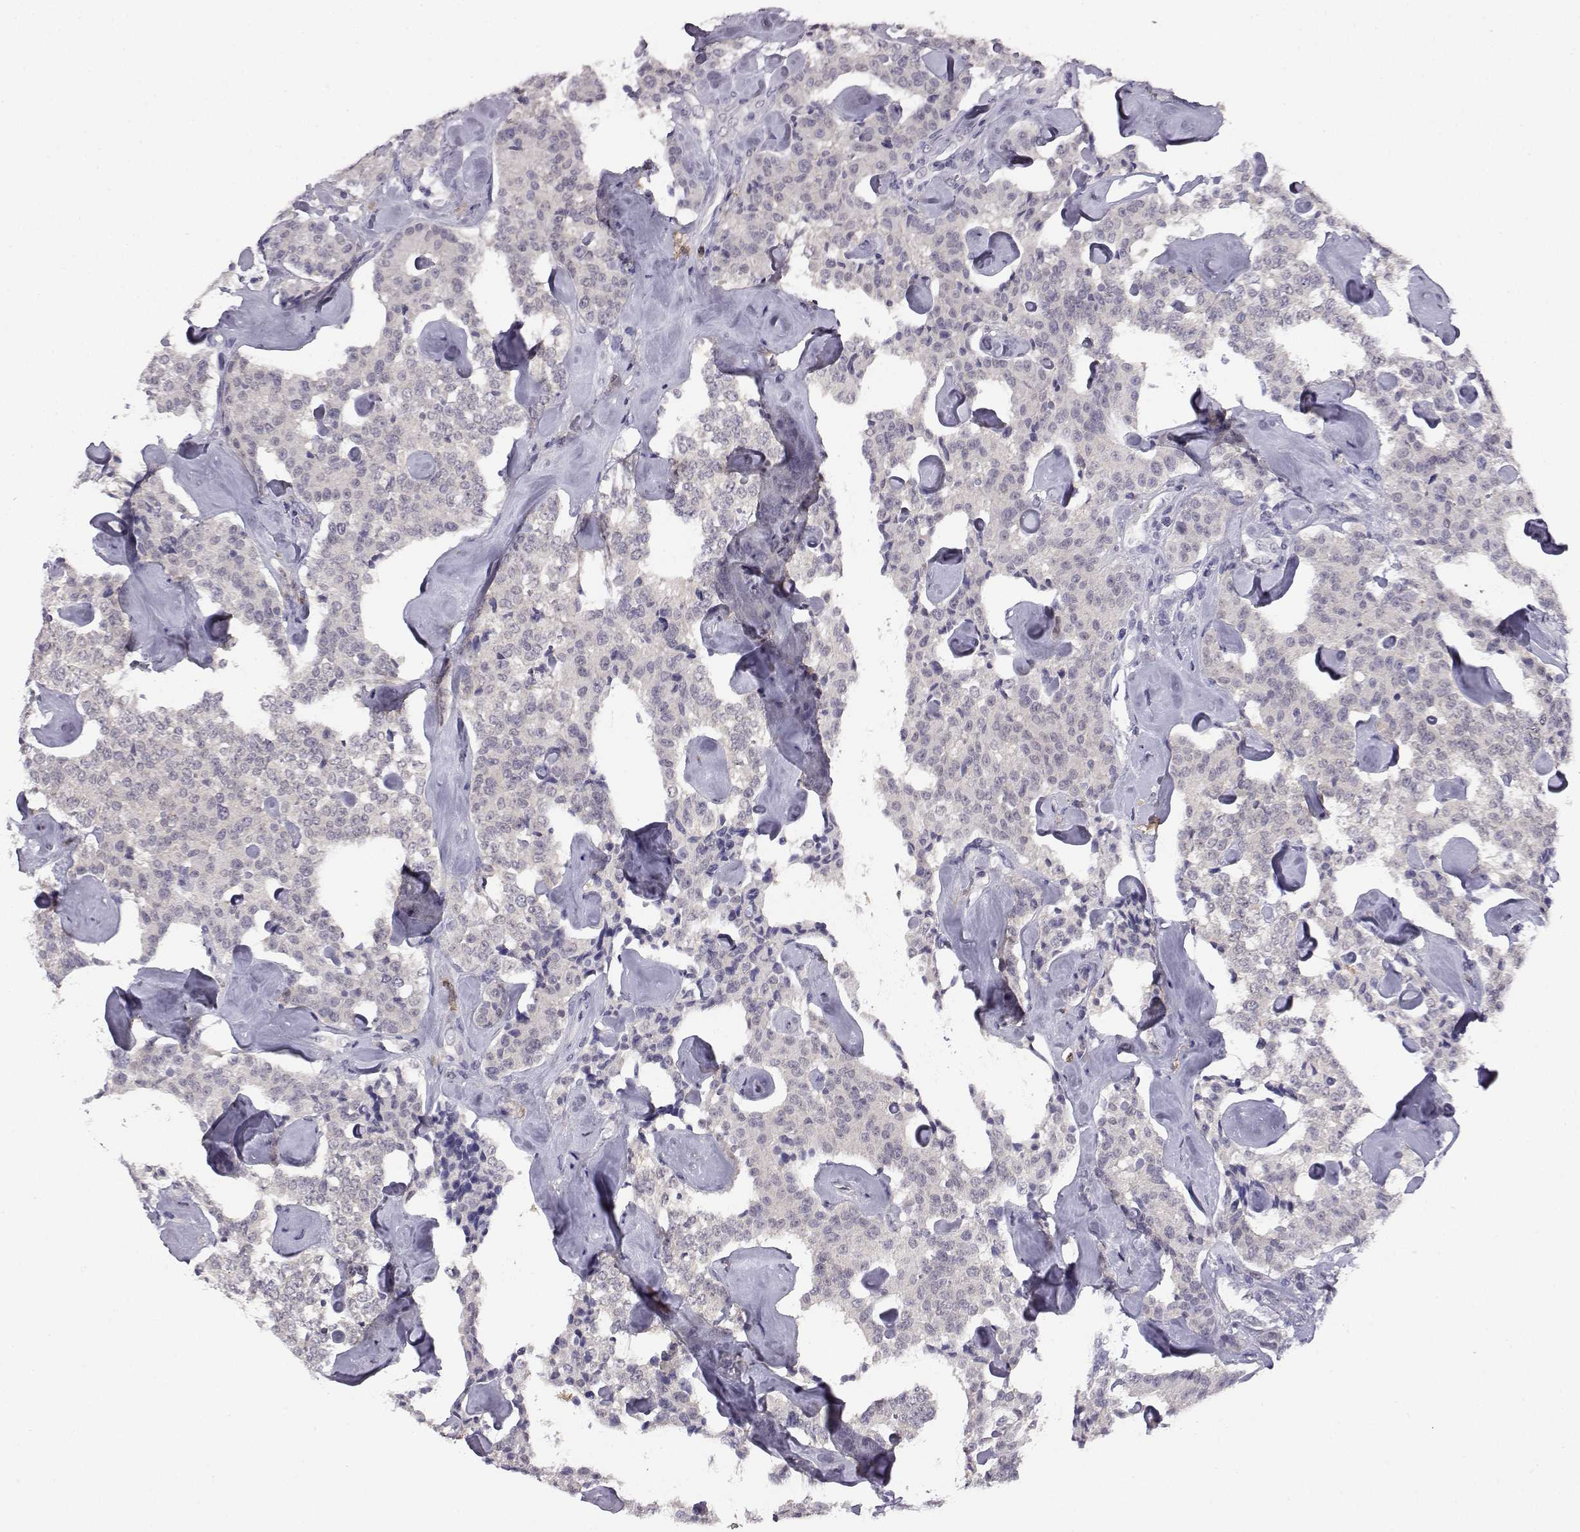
{"staining": {"intensity": "negative", "quantity": "none", "location": "none"}, "tissue": "carcinoid", "cell_type": "Tumor cells", "image_type": "cancer", "snomed": [{"axis": "morphology", "description": "Carcinoid, malignant, NOS"}, {"axis": "topography", "description": "Pancreas"}], "caption": "The histopathology image reveals no staining of tumor cells in carcinoid (malignant).", "gene": "AKR1B1", "patient": {"sex": "male", "age": 41}}